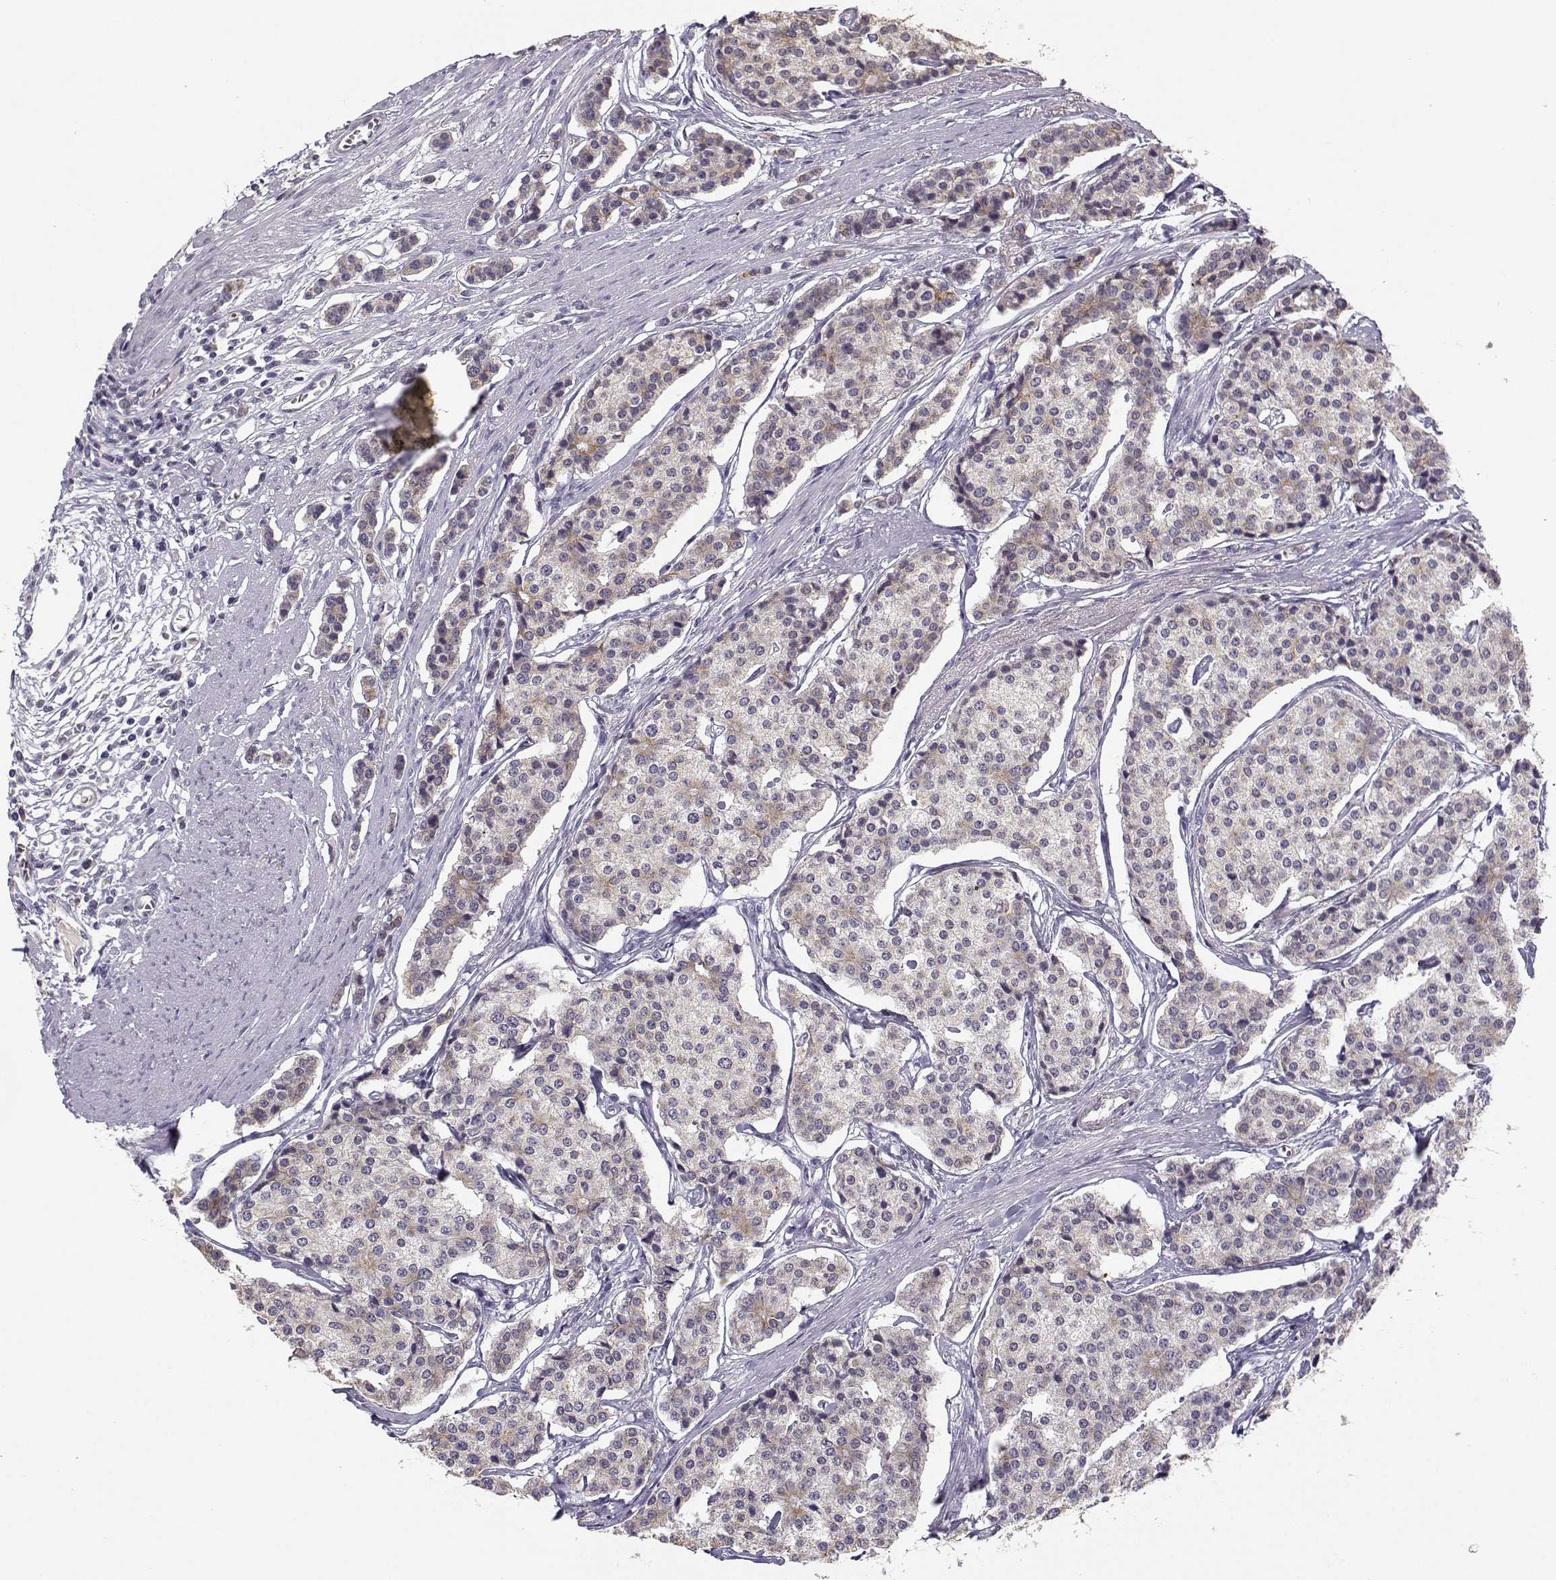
{"staining": {"intensity": "weak", "quantity": "<25%", "location": "cytoplasmic/membranous"}, "tissue": "carcinoid", "cell_type": "Tumor cells", "image_type": "cancer", "snomed": [{"axis": "morphology", "description": "Carcinoid, malignant, NOS"}, {"axis": "topography", "description": "Small intestine"}], "caption": "Histopathology image shows no significant protein staining in tumor cells of malignant carcinoid.", "gene": "TMEM145", "patient": {"sex": "female", "age": 65}}